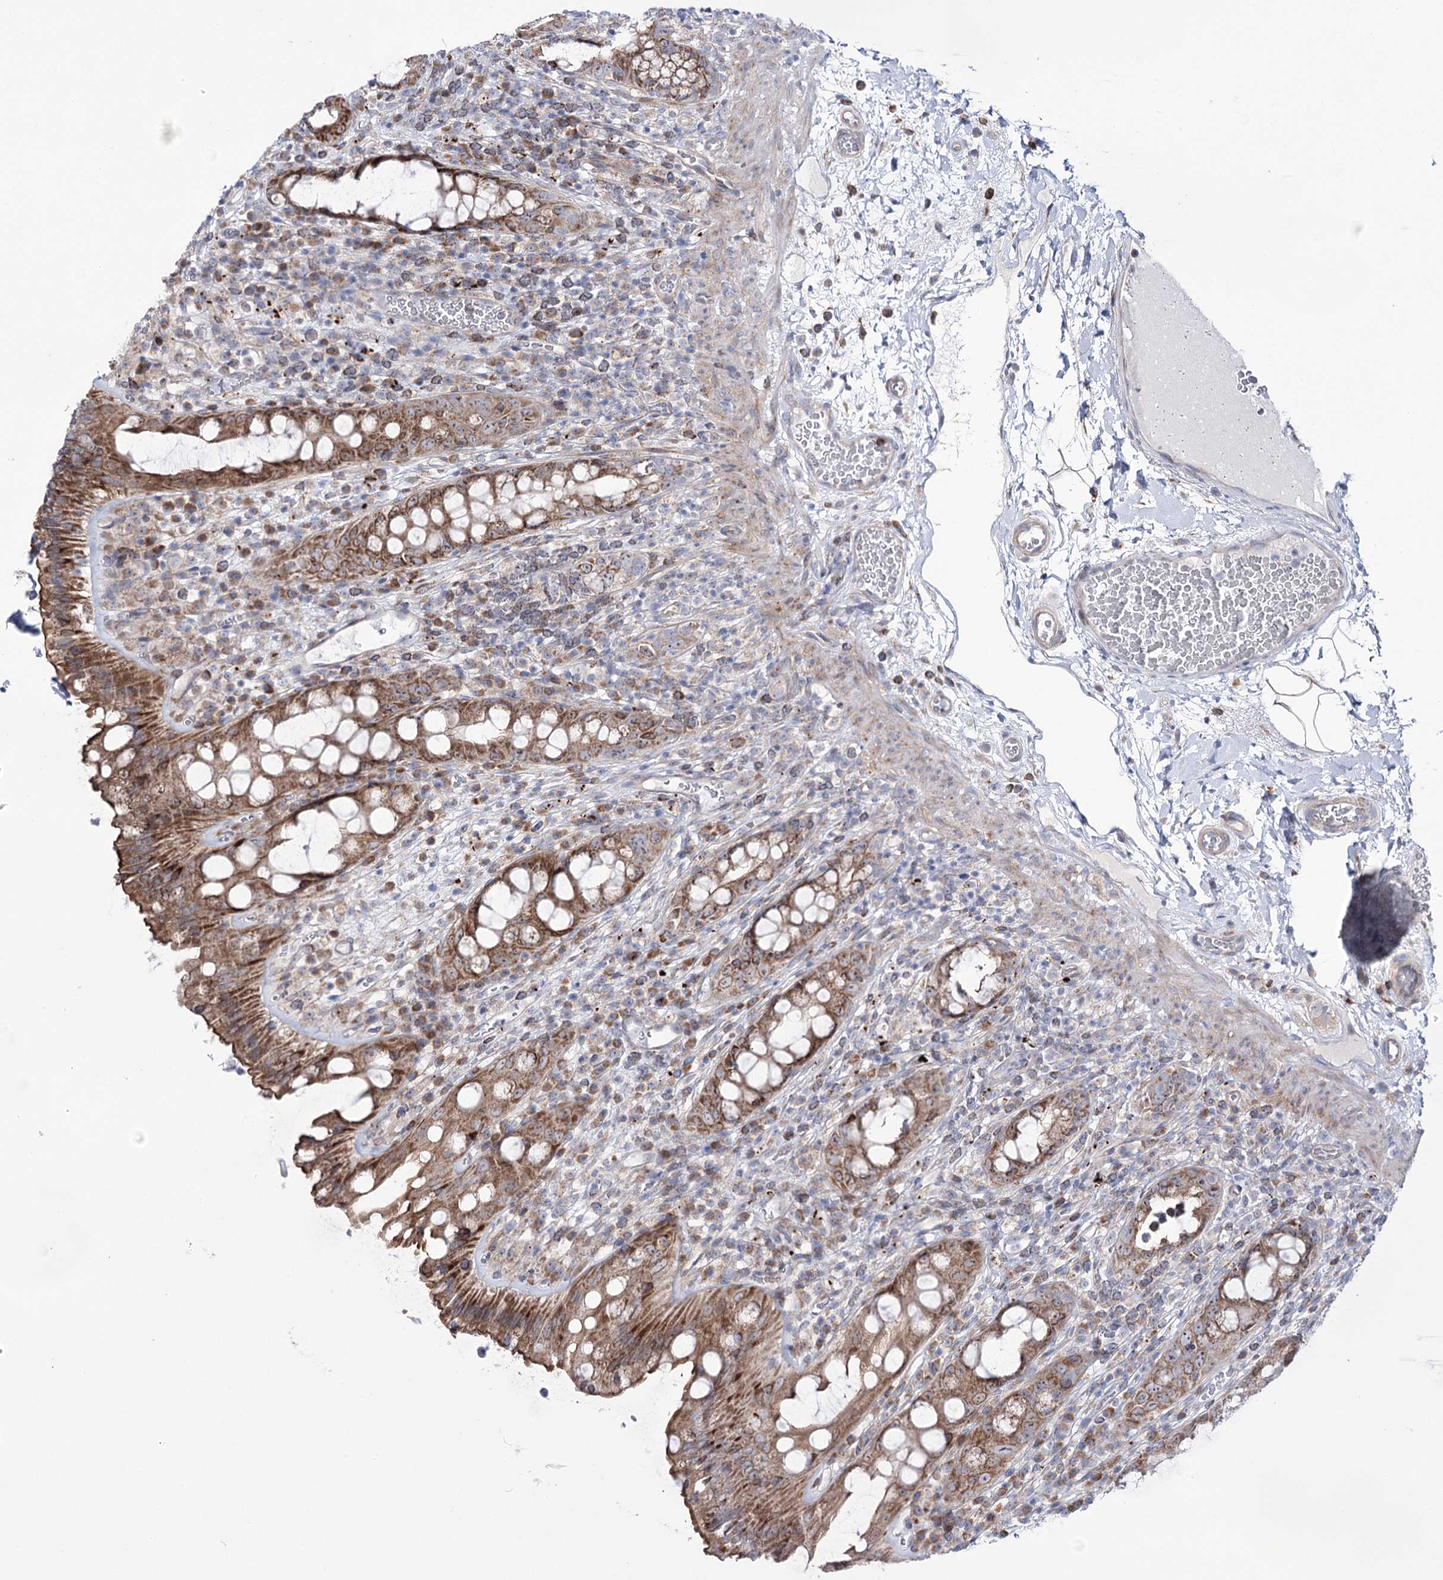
{"staining": {"intensity": "moderate", "quantity": ">75%", "location": "cytoplasmic/membranous"}, "tissue": "rectum", "cell_type": "Glandular cells", "image_type": "normal", "snomed": [{"axis": "morphology", "description": "Normal tissue, NOS"}, {"axis": "topography", "description": "Rectum"}], "caption": "Protein staining of benign rectum reveals moderate cytoplasmic/membranous expression in approximately >75% of glandular cells. (Brightfield microscopy of DAB IHC at high magnification).", "gene": "METTL5", "patient": {"sex": "female", "age": 57}}